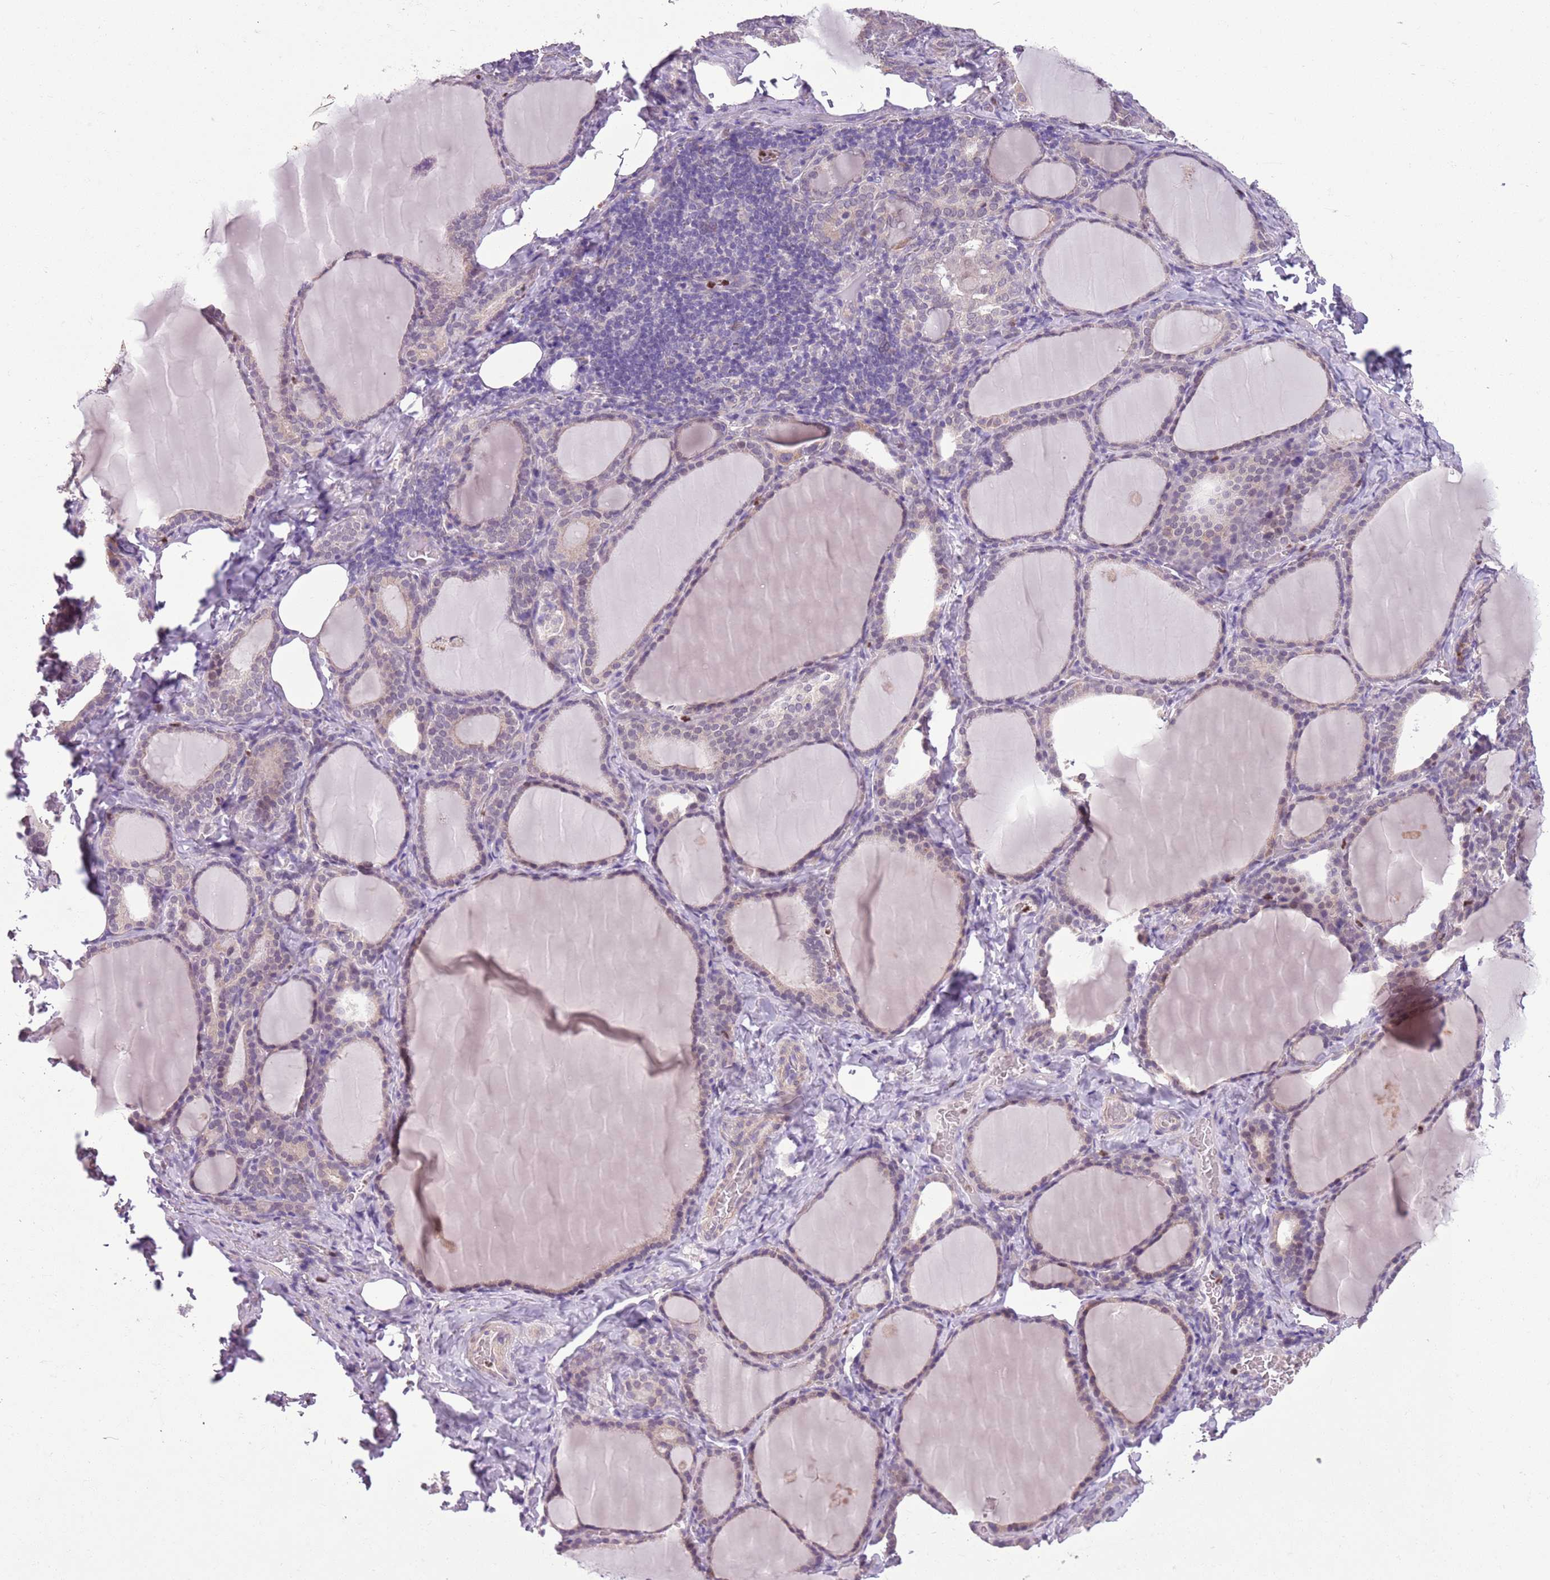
{"staining": {"intensity": "weak", "quantity": "<25%", "location": "cytoplasmic/membranous"}, "tissue": "thyroid gland", "cell_type": "Glandular cells", "image_type": "normal", "snomed": [{"axis": "morphology", "description": "Normal tissue, NOS"}, {"axis": "topography", "description": "Thyroid gland"}], "caption": "Glandular cells are negative for brown protein staining in benign thyroid gland. (DAB (3,3'-diaminobenzidine) IHC visualized using brightfield microscopy, high magnification).", "gene": "ADCY7", "patient": {"sex": "female", "age": 39}}